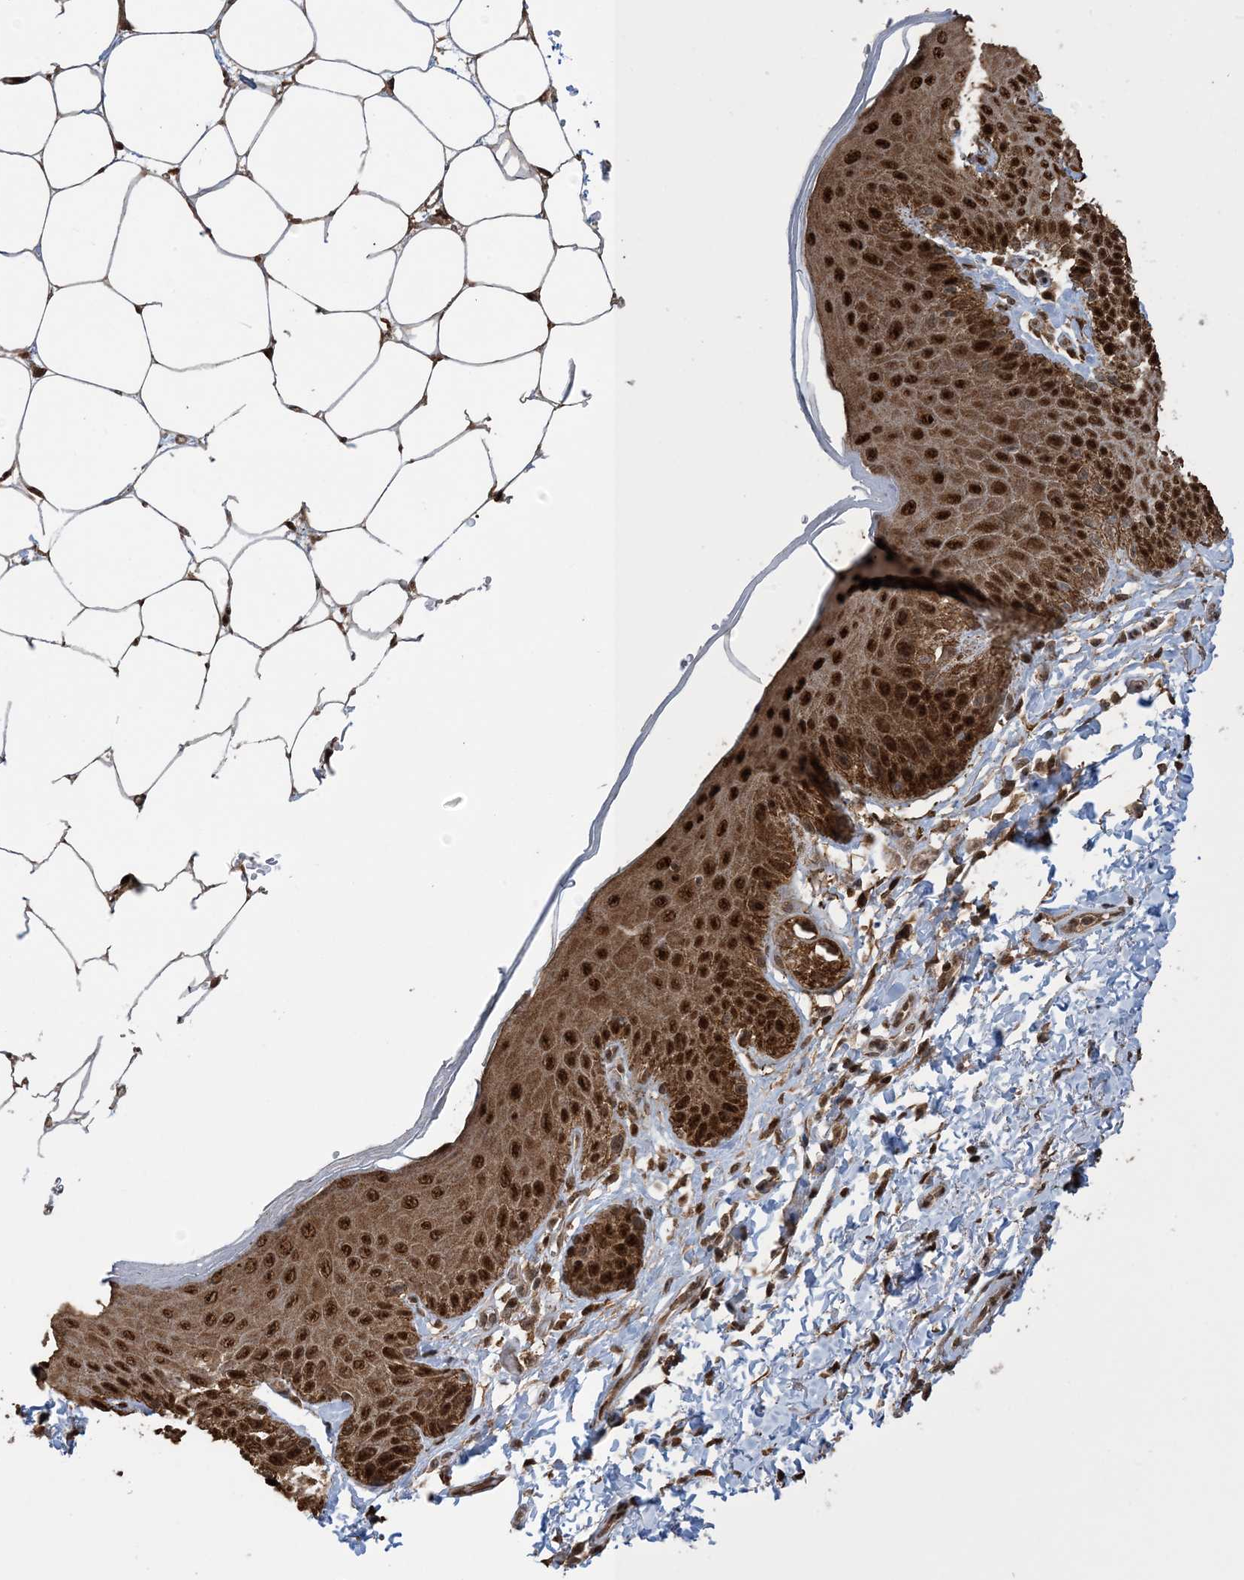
{"staining": {"intensity": "strong", "quantity": ">75%", "location": "cytoplasmic/membranous,nuclear"}, "tissue": "skin", "cell_type": "Epidermal cells", "image_type": "normal", "snomed": [{"axis": "morphology", "description": "Normal tissue, NOS"}, {"axis": "topography", "description": "Anal"}], "caption": "Immunohistochemistry image of benign skin: human skin stained using IHC exhibits high levels of strong protein expression localized specifically in the cytoplasmic/membranous,nuclear of epidermal cells, appearing as a cytoplasmic/membranous,nuclear brown color.", "gene": "HSPA1A", "patient": {"sex": "male", "age": 44}}